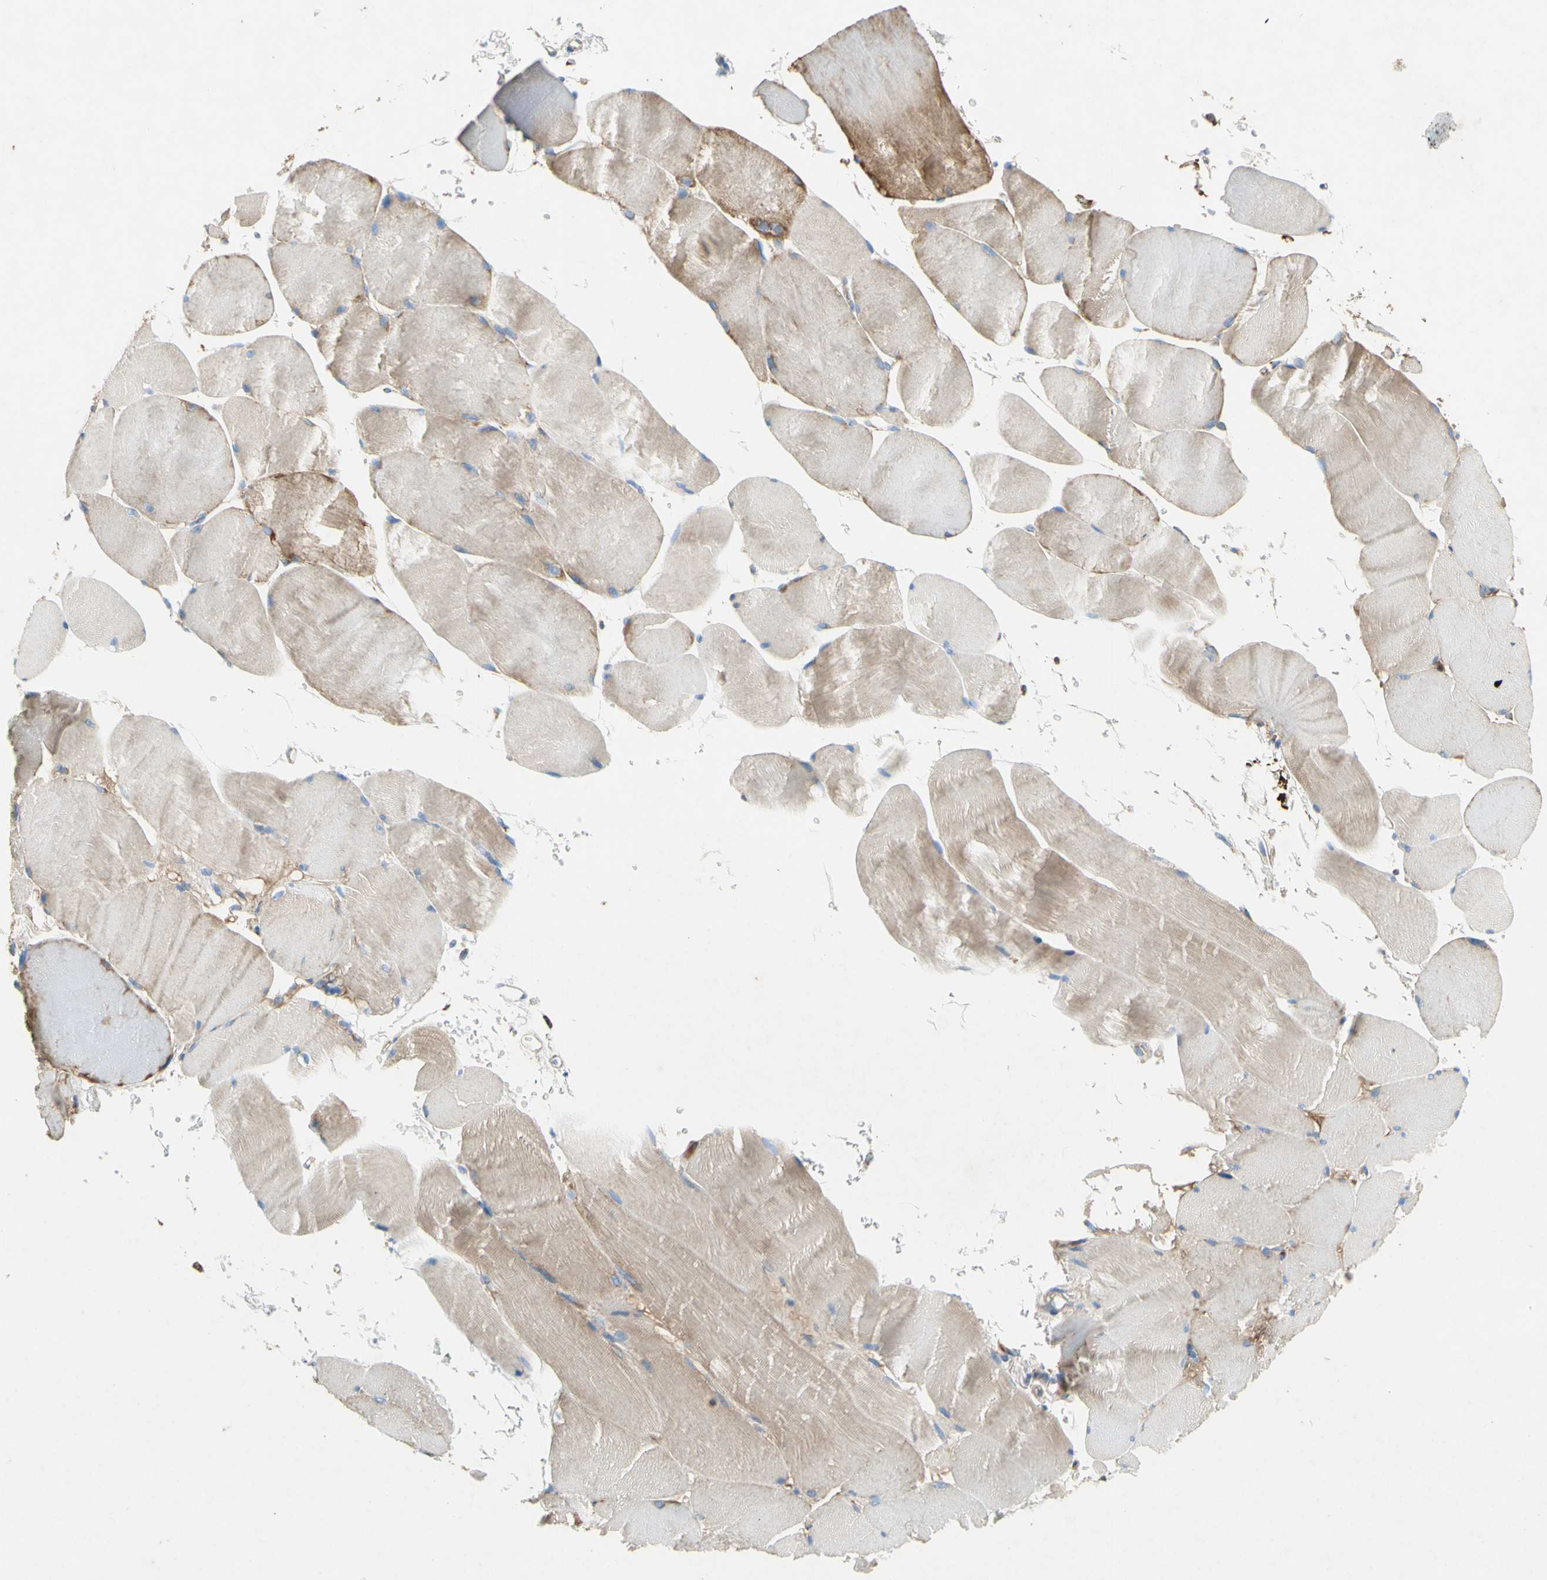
{"staining": {"intensity": "weak", "quantity": ">75%", "location": "cytoplasmic/membranous"}, "tissue": "skeletal muscle", "cell_type": "Myocytes", "image_type": "normal", "snomed": [{"axis": "morphology", "description": "Normal tissue, NOS"}, {"axis": "topography", "description": "Skin"}, {"axis": "topography", "description": "Skeletal muscle"}], "caption": "High-magnification brightfield microscopy of normal skeletal muscle stained with DAB (brown) and counterstained with hematoxylin (blue). myocytes exhibit weak cytoplasmic/membranous positivity is identified in about>75% of cells.", "gene": "SDHB", "patient": {"sex": "male", "age": 83}}